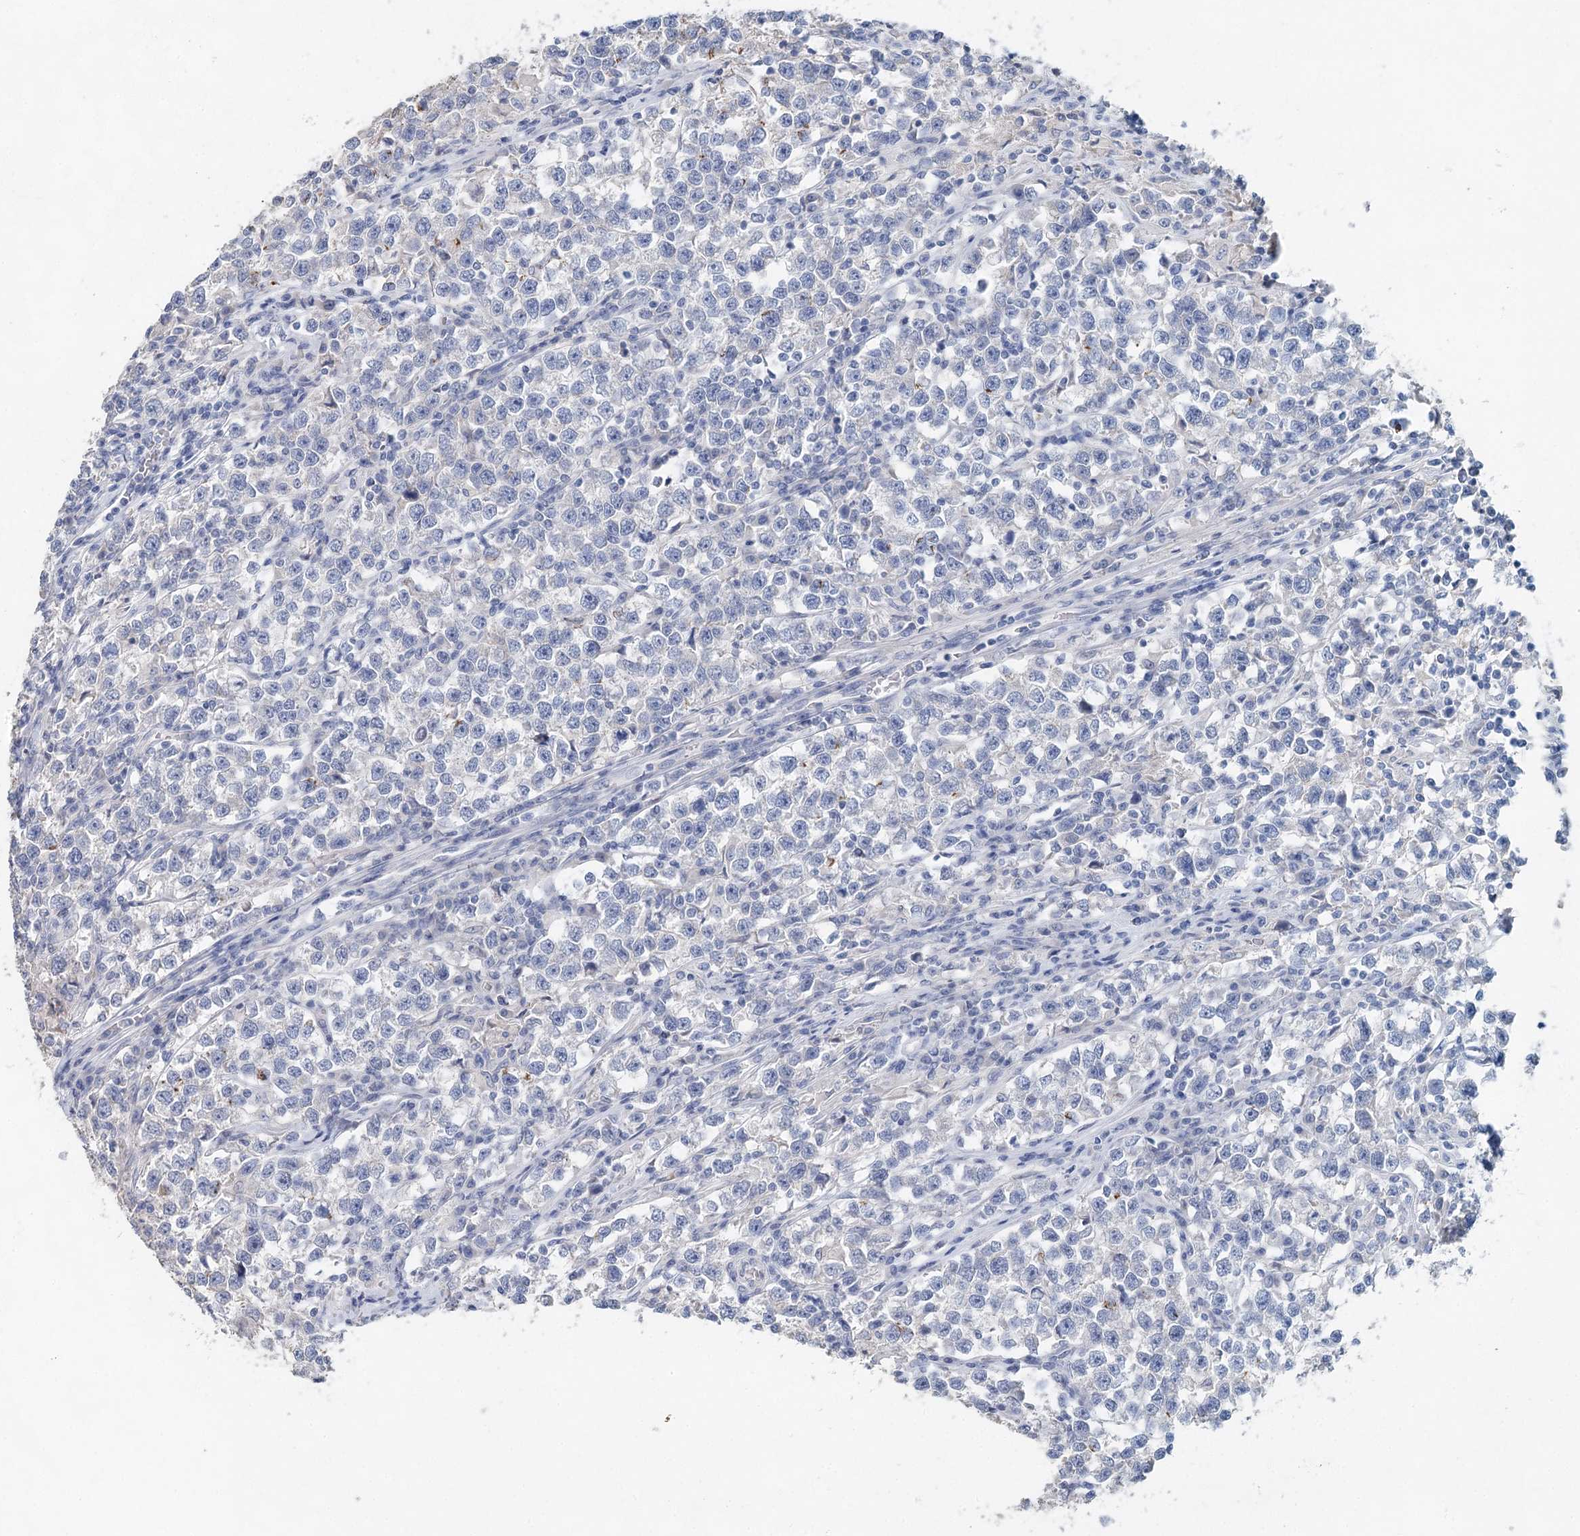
{"staining": {"intensity": "negative", "quantity": "none", "location": "none"}, "tissue": "testis cancer", "cell_type": "Tumor cells", "image_type": "cancer", "snomed": [{"axis": "morphology", "description": "Normal tissue, NOS"}, {"axis": "morphology", "description": "Seminoma, NOS"}, {"axis": "topography", "description": "Testis"}], "caption": "Tumor cells are negative for brown protein staining in seminoma (testis).", "gene": "MYL6B", "patient": {"sex": "male", "age": 43}}